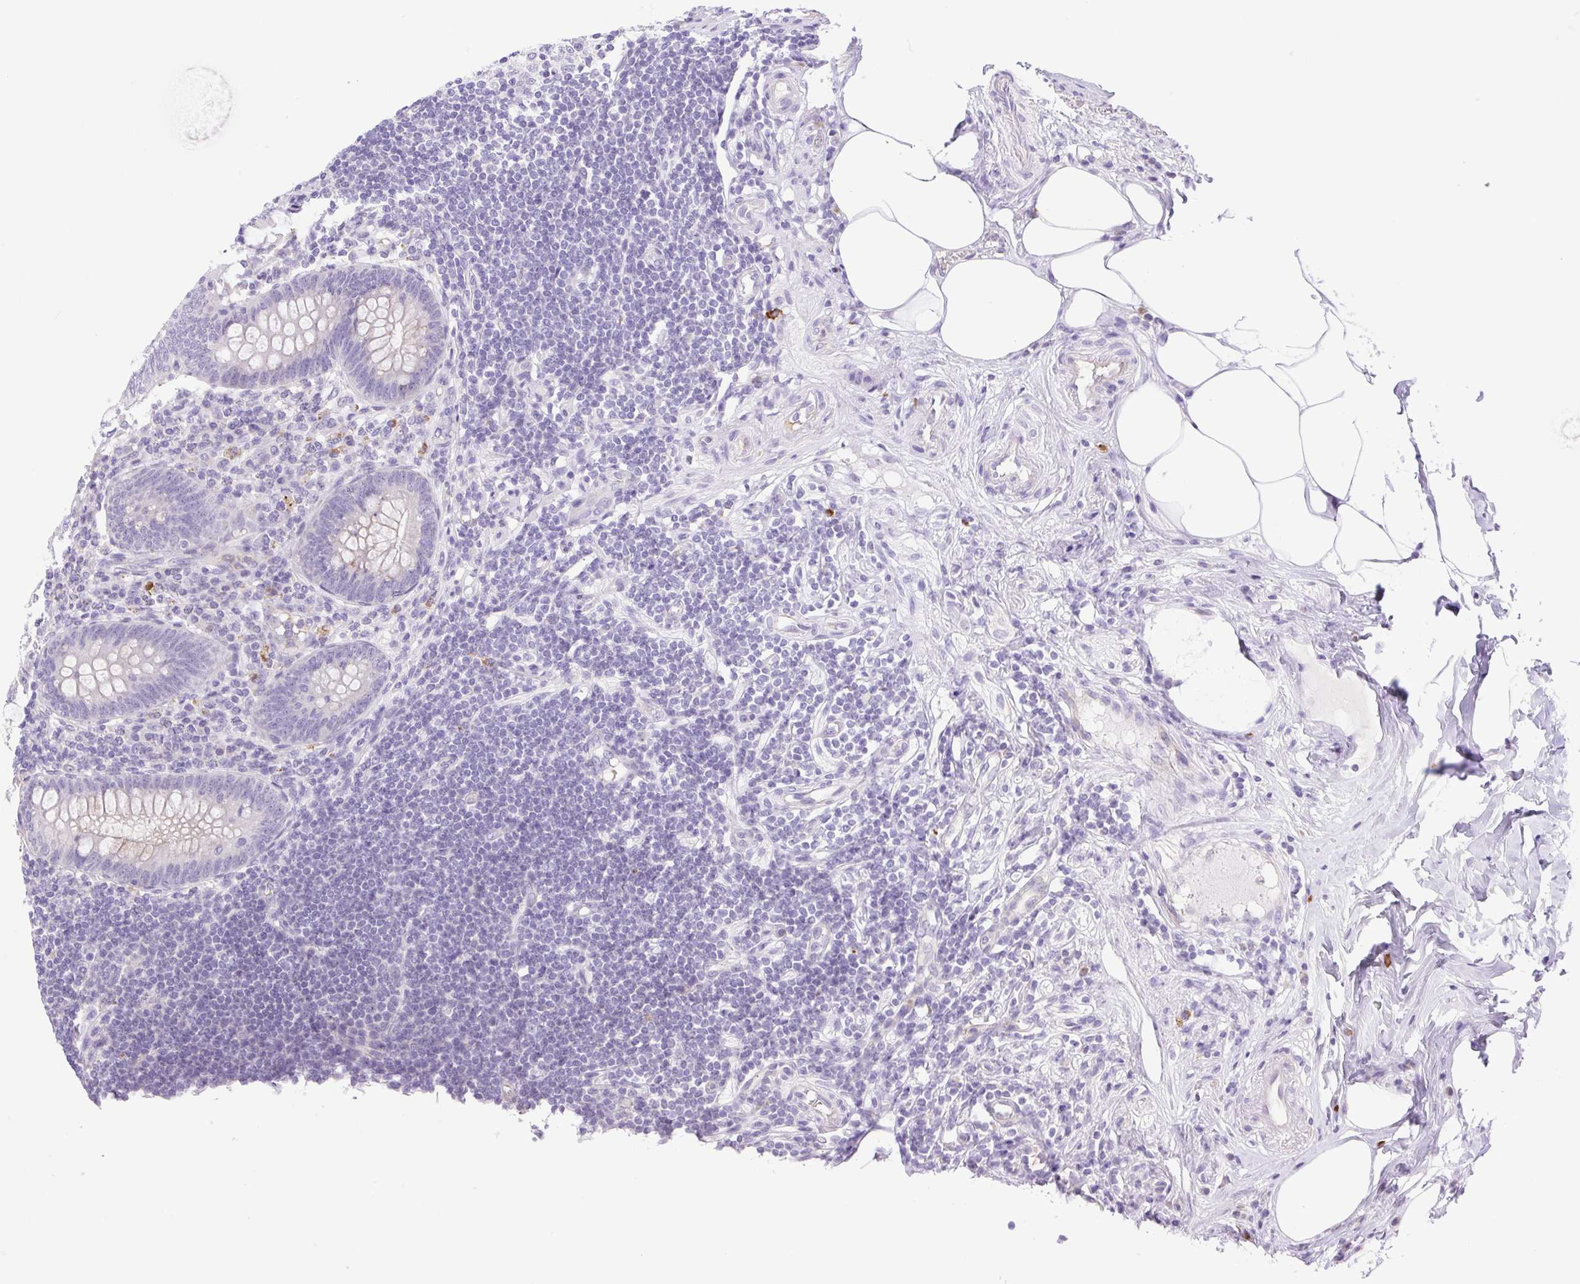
{"staining": {"intensity": "negative", "quantity": "none", "location": "none"}, "tissue": "appendix", "cell_type": "Glandular cells", "image_type": "normal", "snomed": [{"axis": "morphology", "description": "Normal tissue, NOS"}, {"axis": "topography", "description": "Appendix"}], "caption": "Immunohistochemistry (IHC) photomicrograph of benign human appendix stained for a protein (brown), which exhibits no expression in glandular cells. (Stains: DAB immunohistochemistry with hematoxylin counter stain, Microscopy: brightfield microscopy at high magnification).", "gene": "FAM177B", "patient": {"sex": "female", "age": 57}}